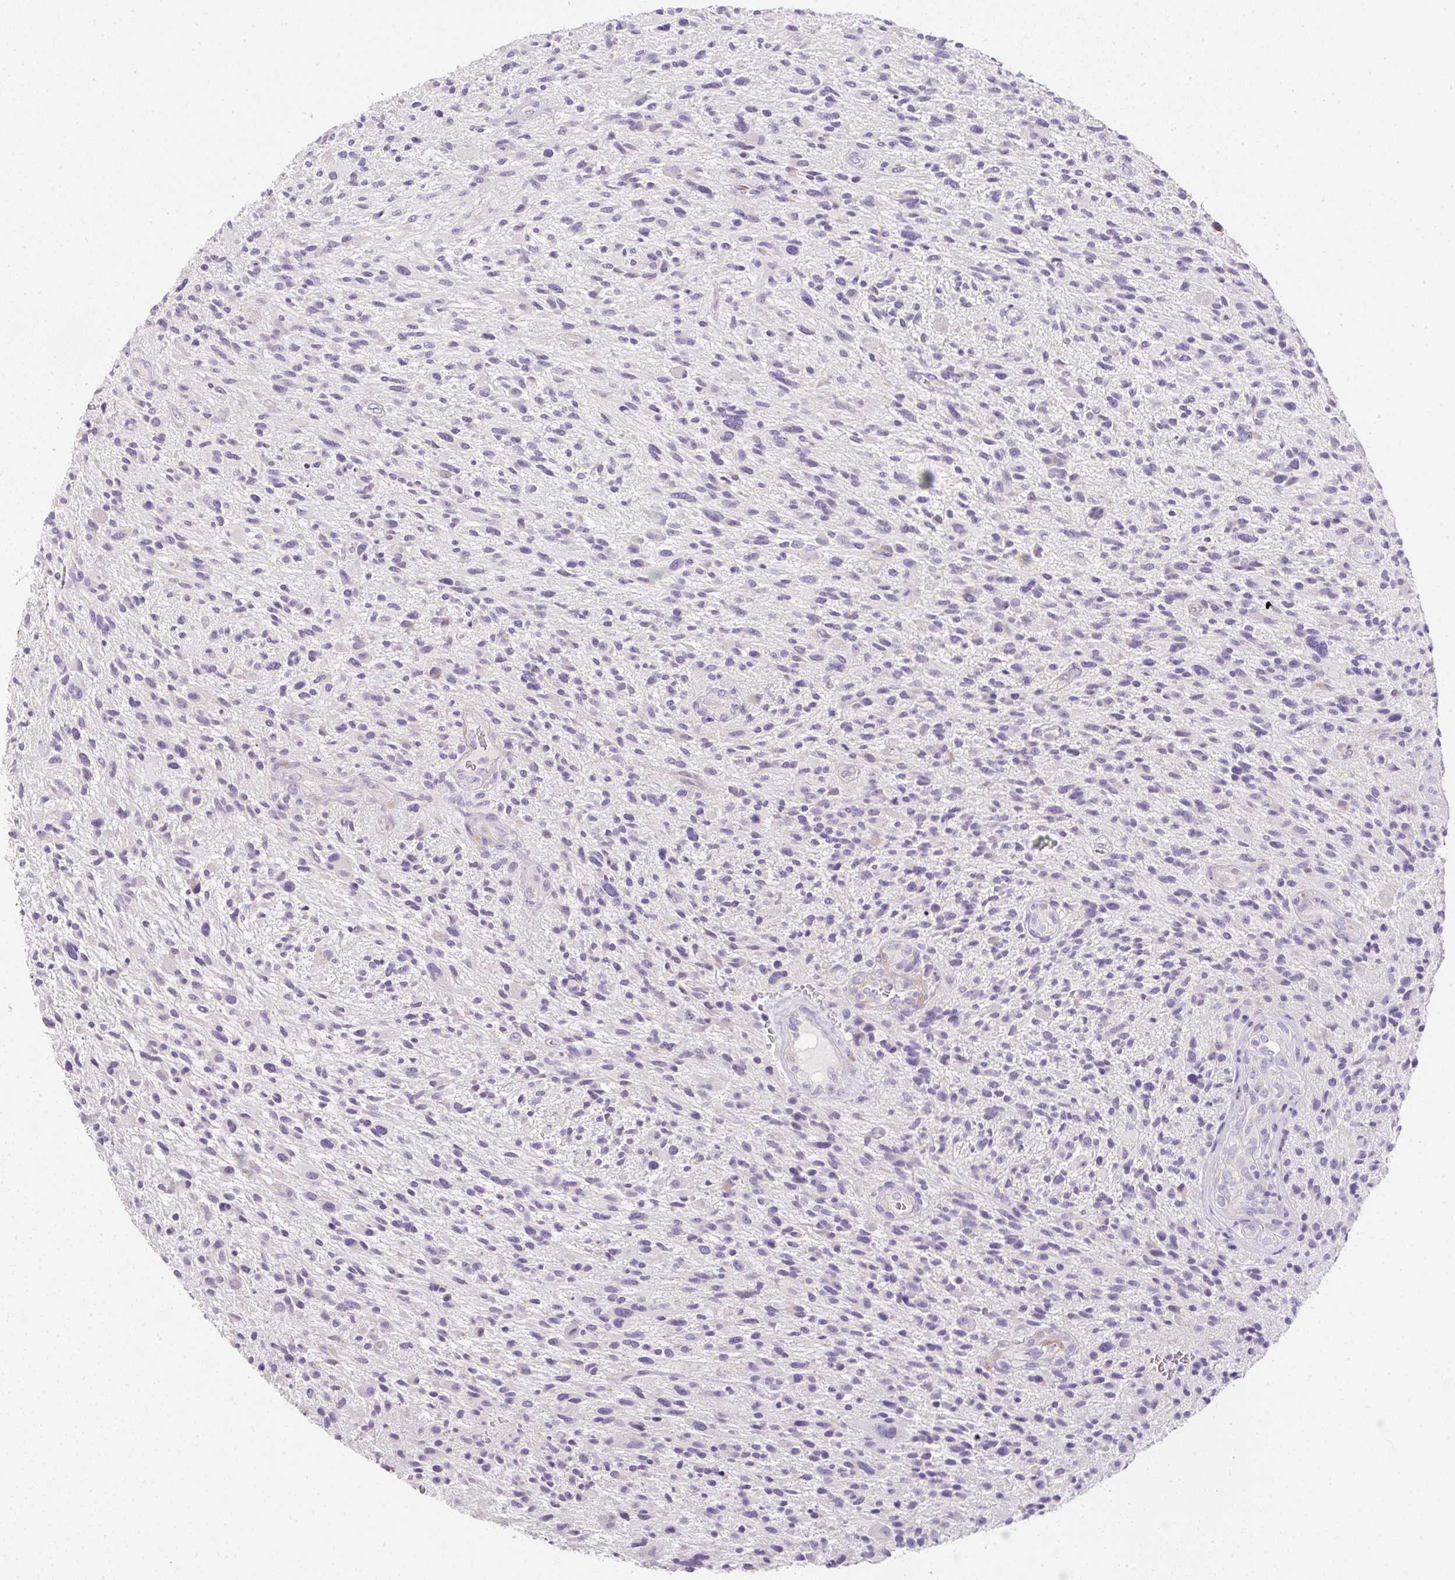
{"staining": {"intensity": "negative", "quantity": "none", "location": "none"}, "tissue": "glioma", "cell_type": "Tumor cells", "image_type": "cancer", "snomed": [{"axis": "morphology", "description": "Glioma, malignant, High grade"}, {"axis": "topography", "description": "Brain"}], "caption": "Histopathology image shows no significant protein expression in tumor cells of malignant glioma (high-grade).", "gene": "DTX4", "patient": {"sex": "male", "age": 47}}